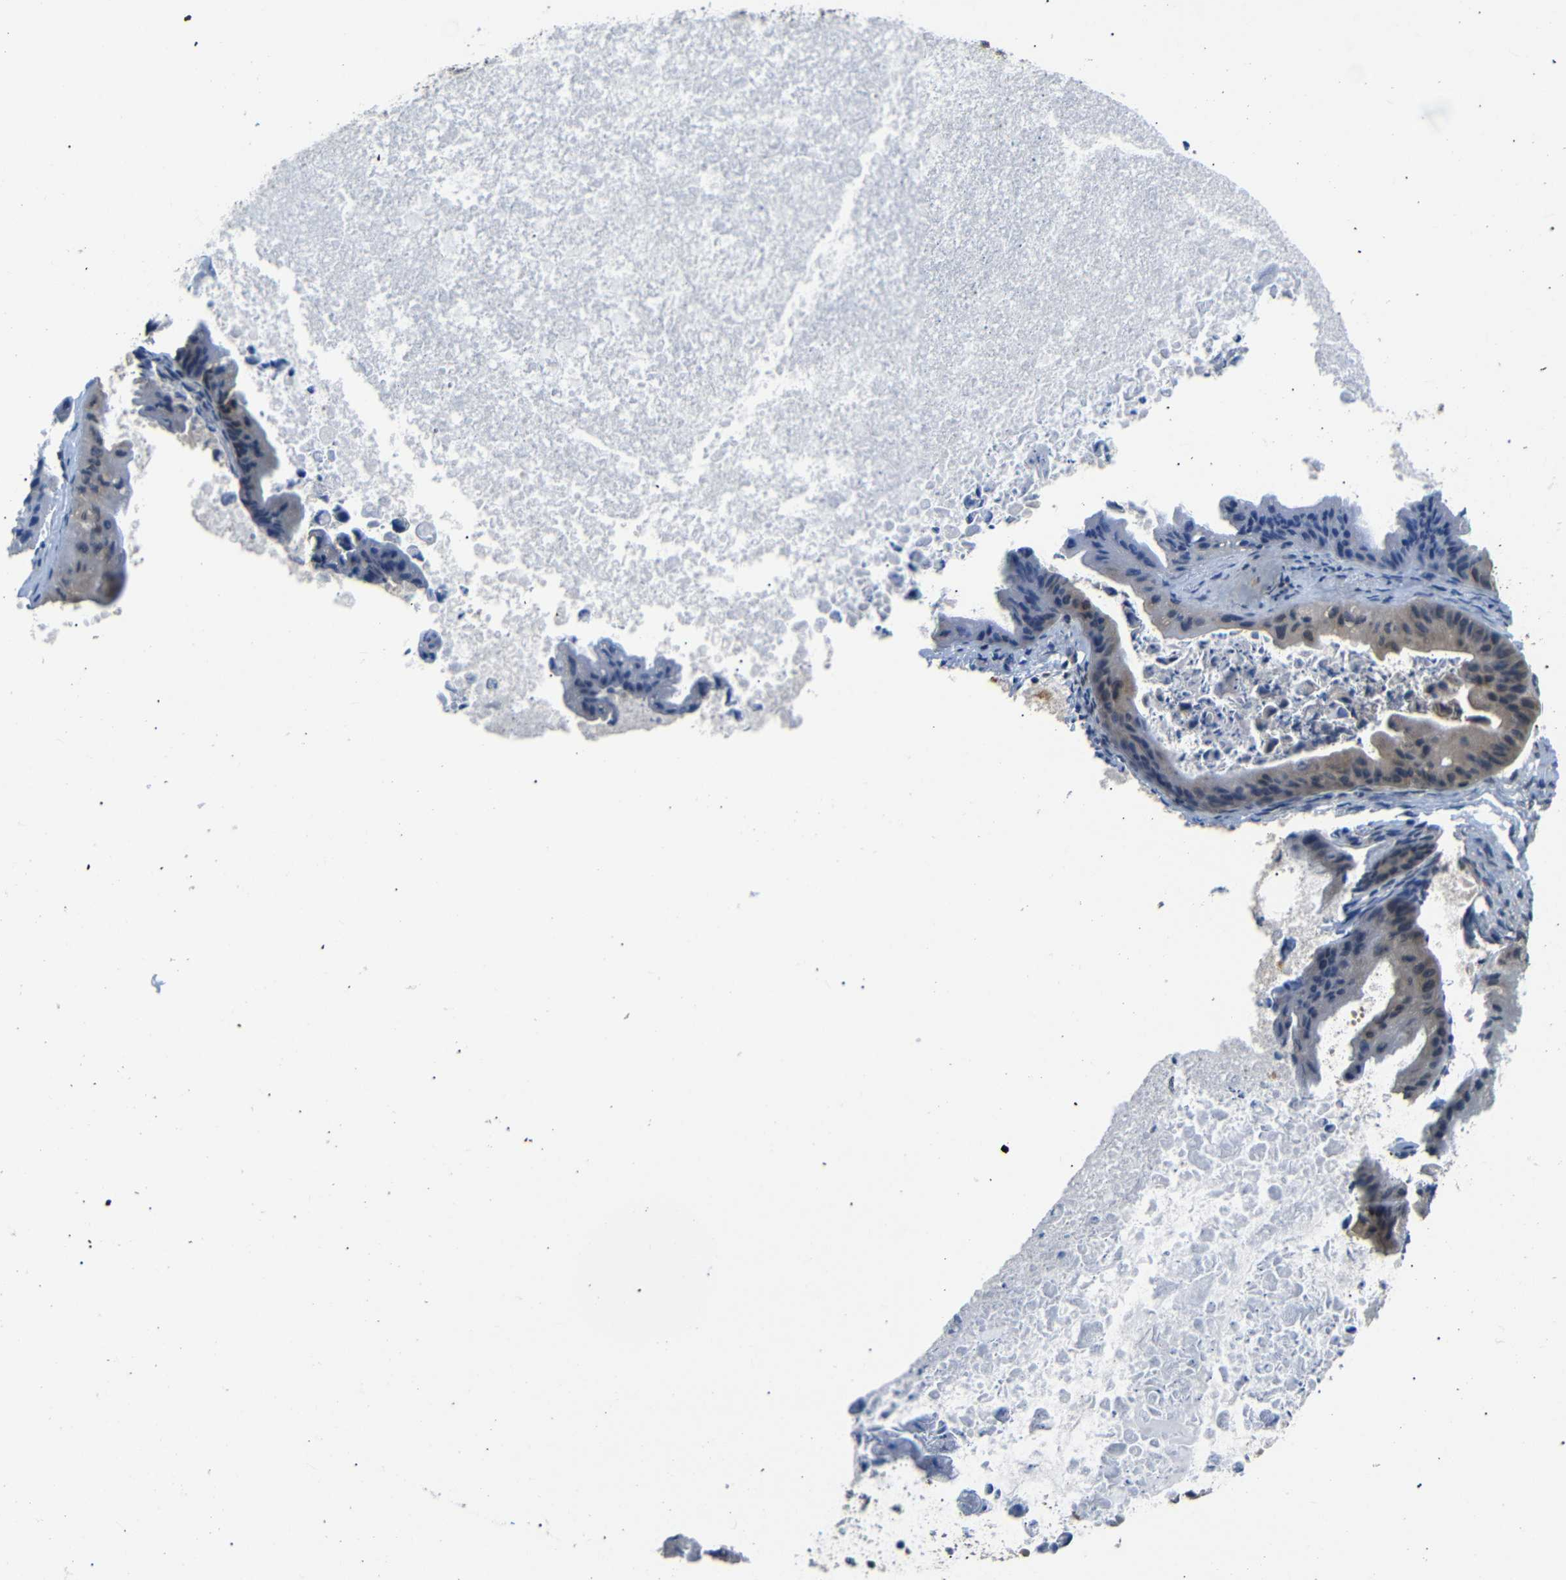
{"staining": {"intensity": "weak", "quantity": "25%-75%", "location": "cytoplasmic/membranous"}, "tissue": "ovarian cancer", "cell_type": "Tumor cells", "image_type": "cancer", "snomed": [{"axis": "morphology", "description": "Cystadenocarcinoma, mucinous, NOS"}, {"axis": "topography", "description": "Ovary"}], "caption": "Weak cytoplasmic/membranous staining is appreciated in about 25%-75% of tumor cells in ovarian cancer. The staining is performed using DAB (3,3'-diaminobenzidine) brown chromogen to label protein expression. The nuclei are counter-stained blue using hematoxylin.", "gene": "UBXN1", "patient": {"sex": "female", "age": 37}}